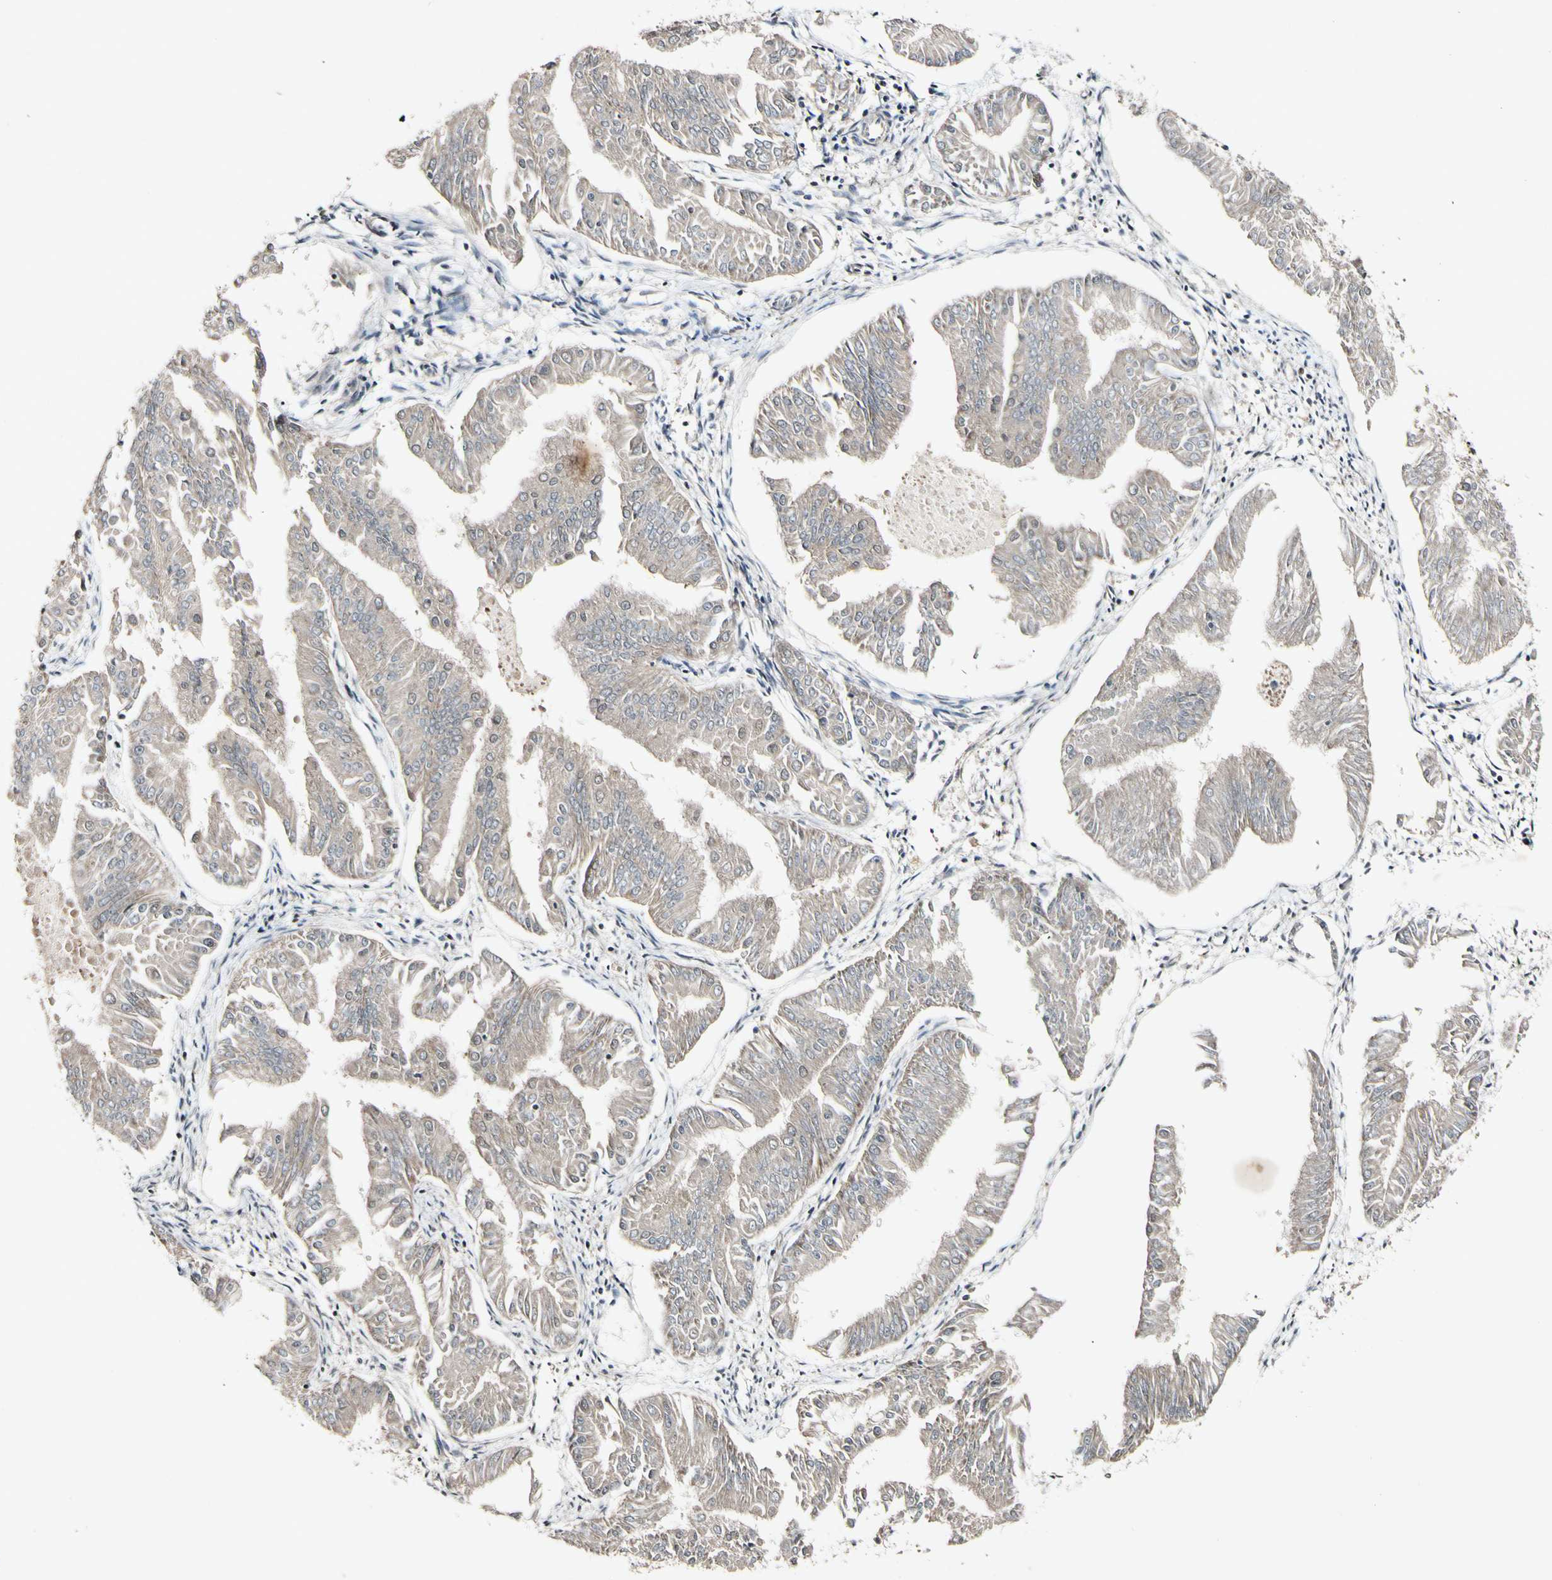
{"staining": {"intensity": "weak", "quantity": ">75%", "location": "cytoplasmic/membranous"}, "tissue": "endometrial cancer", "cell_type": "Tumor cells", "image_type": "cancer", "snomed": [{"axis": "morphology", "description": "Adenocarcinoma, NOS"}, {"axis": "topography", "description": "Endometrium"}], "caption": "A high-resolution micrograph shows immunohistochemistry staining of adenocarcinoma (endometrial), which displays weak cytoplasmic/membranous expression in about >75% of tumor cells.", "gene": "CSNK1E", "patient": {"sex": "female", "age": 53}}